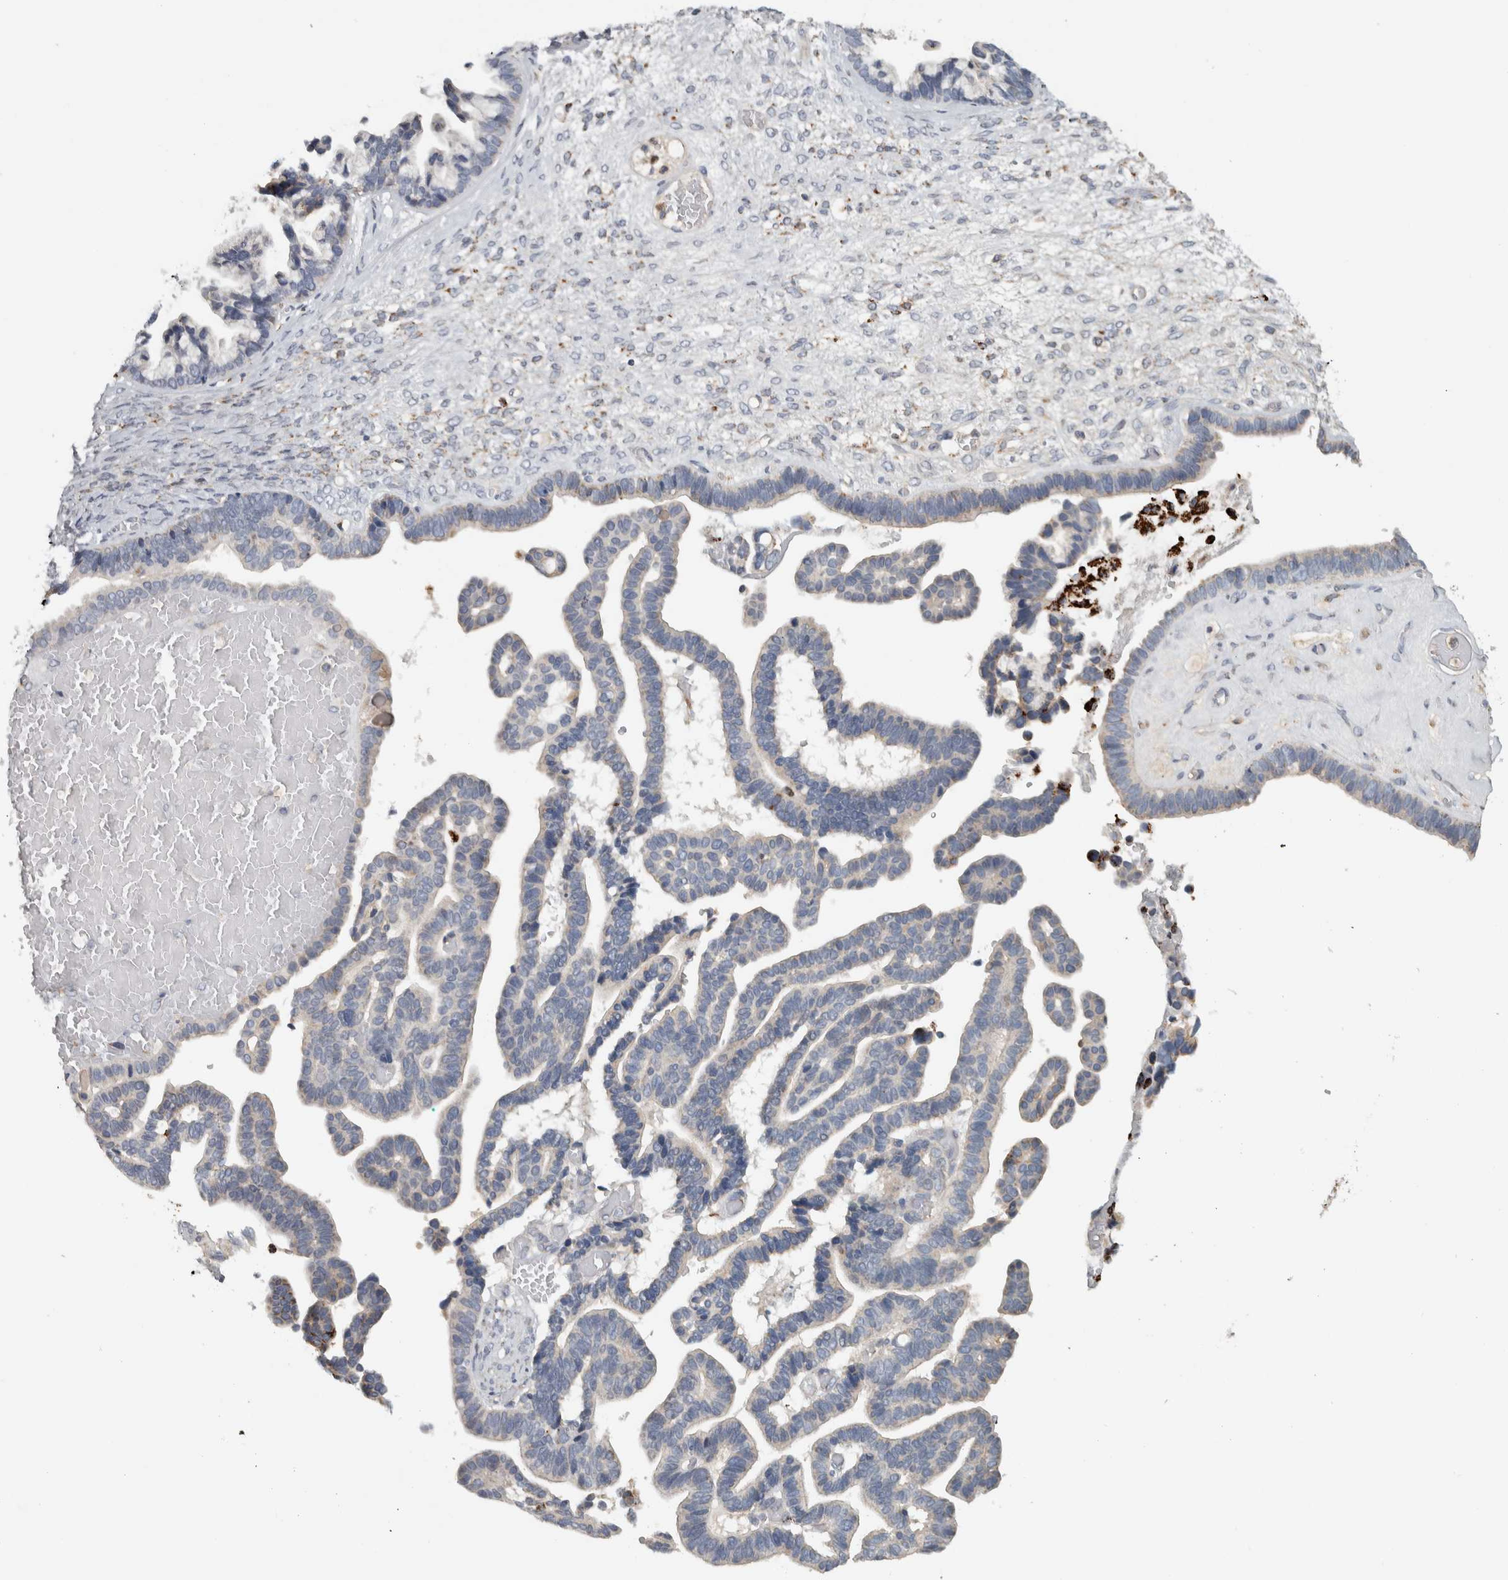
{"staining": {"intensity": "negative", "quantity": "none", "location": "none"}, "tissue": "ovarian cancer", "cell_type": "Tumor cells", "image_type": "cancer", "snomed": [{"axis": "morphology", "description": "Cystadenocarcinoma, serous, NOS"}, {"axis": "topography", "description": "Ovary"}], "caption": "The image exhibits no staining of tumor cells in ovarian cancer.", "gene": "FAM78A", "patient": {"sex": "female", "age": 56}}